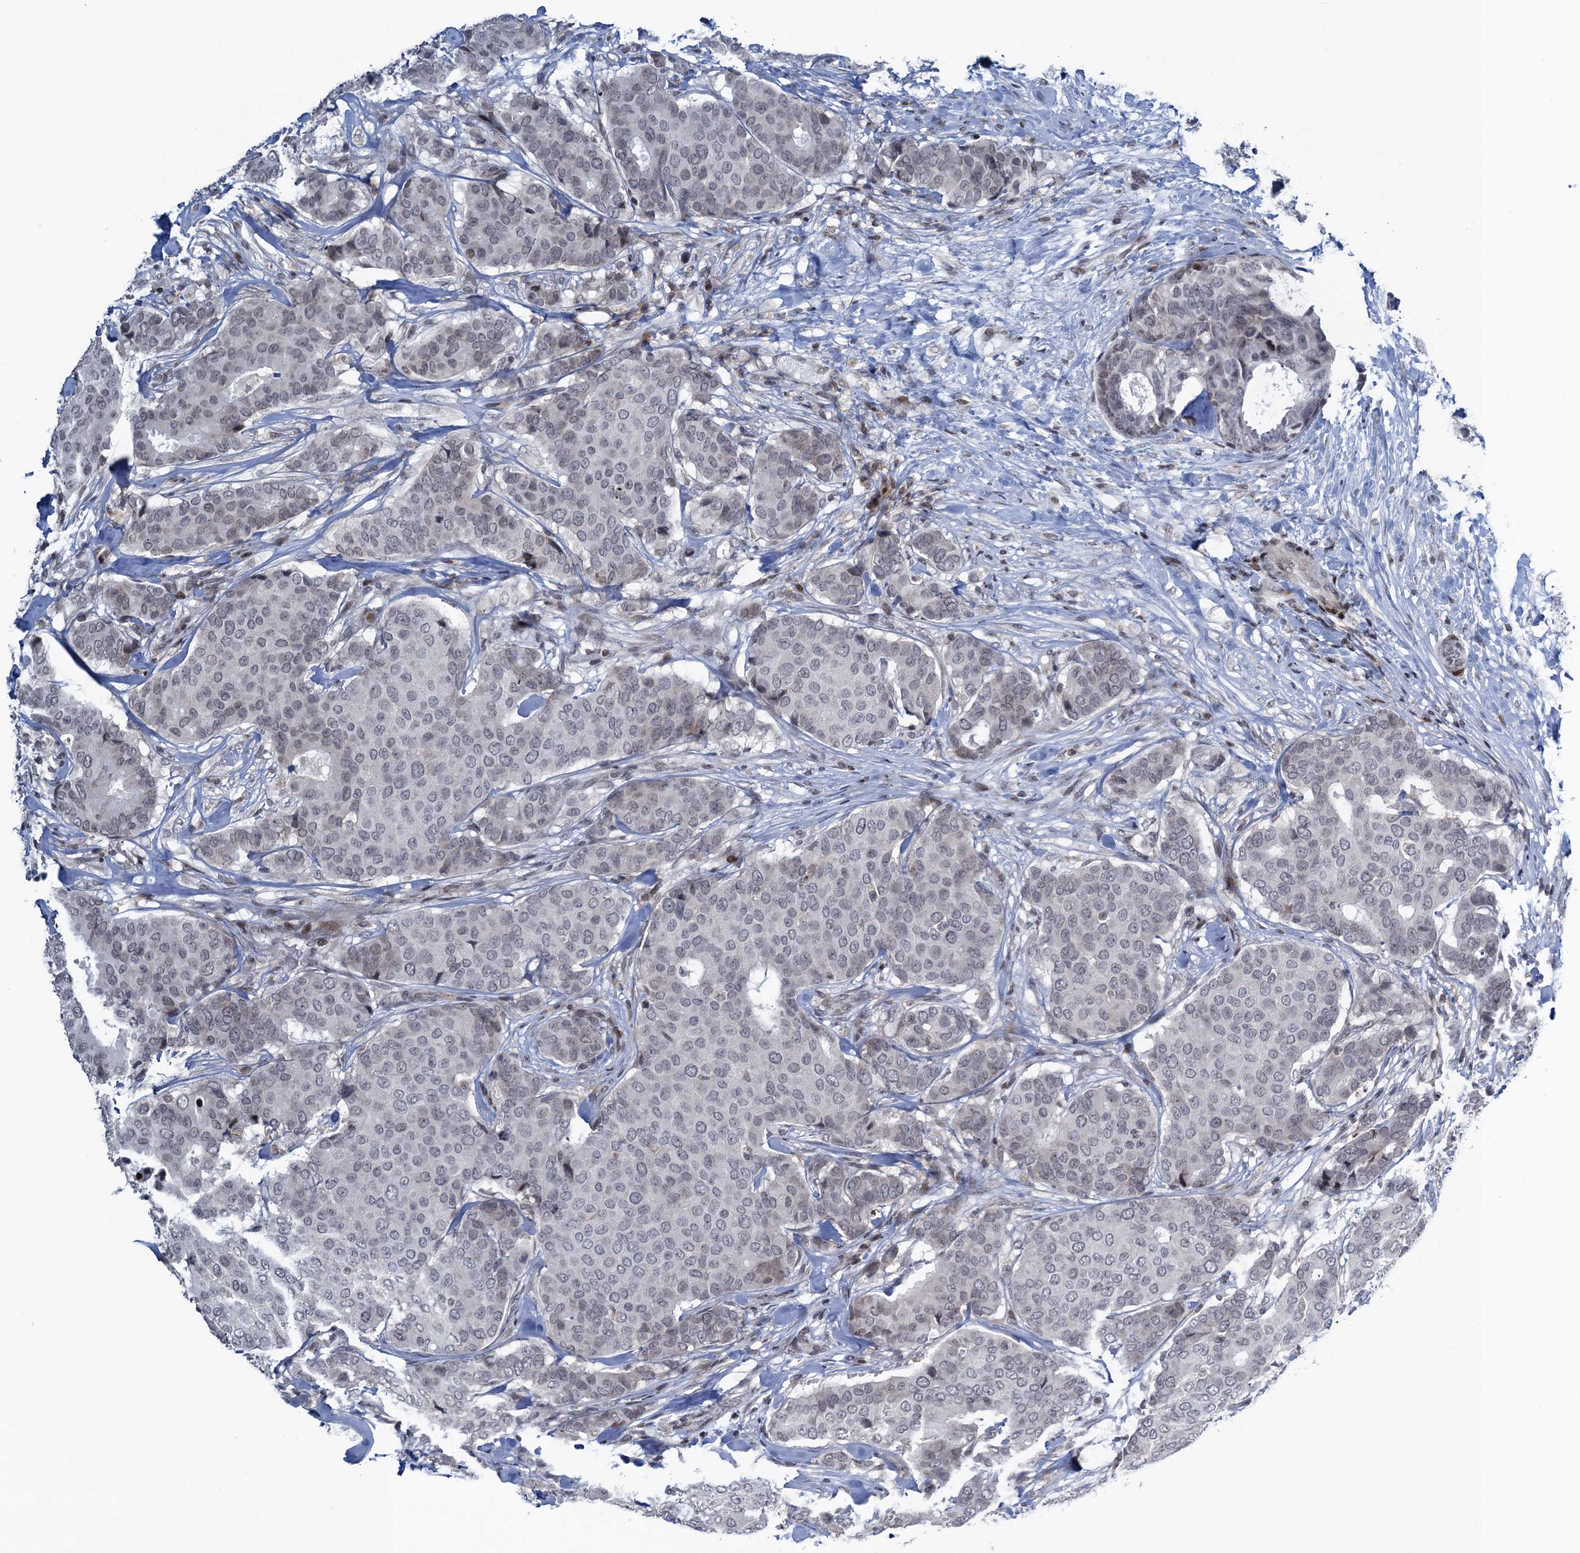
{"staining": {"intensity": "negative", "quantity": "none", "location": "none"}, "tissue": "breast cancer", "cell_type": "Tumor cells", "image_type": "cancer", "snomed": [{"axis": "morphology", "description": "Duct carcinoma"}, {"axis": "topography", "description": "Breast"}], "caption": "DAB (3,3'-diaminobenzidine) immunohistochemical staining of human breast invasive ductal carcinoma displays no significant expression in tumor cells. The staining was performed using DAB (3,3'-diaminobenzidine) to visualize the protein expression in brown, while the nuclei were stained in blue with hematoxylin (Magnification: 20x).", "gene": "FYB1", "patient": {"sex": "female", "age": 75}}